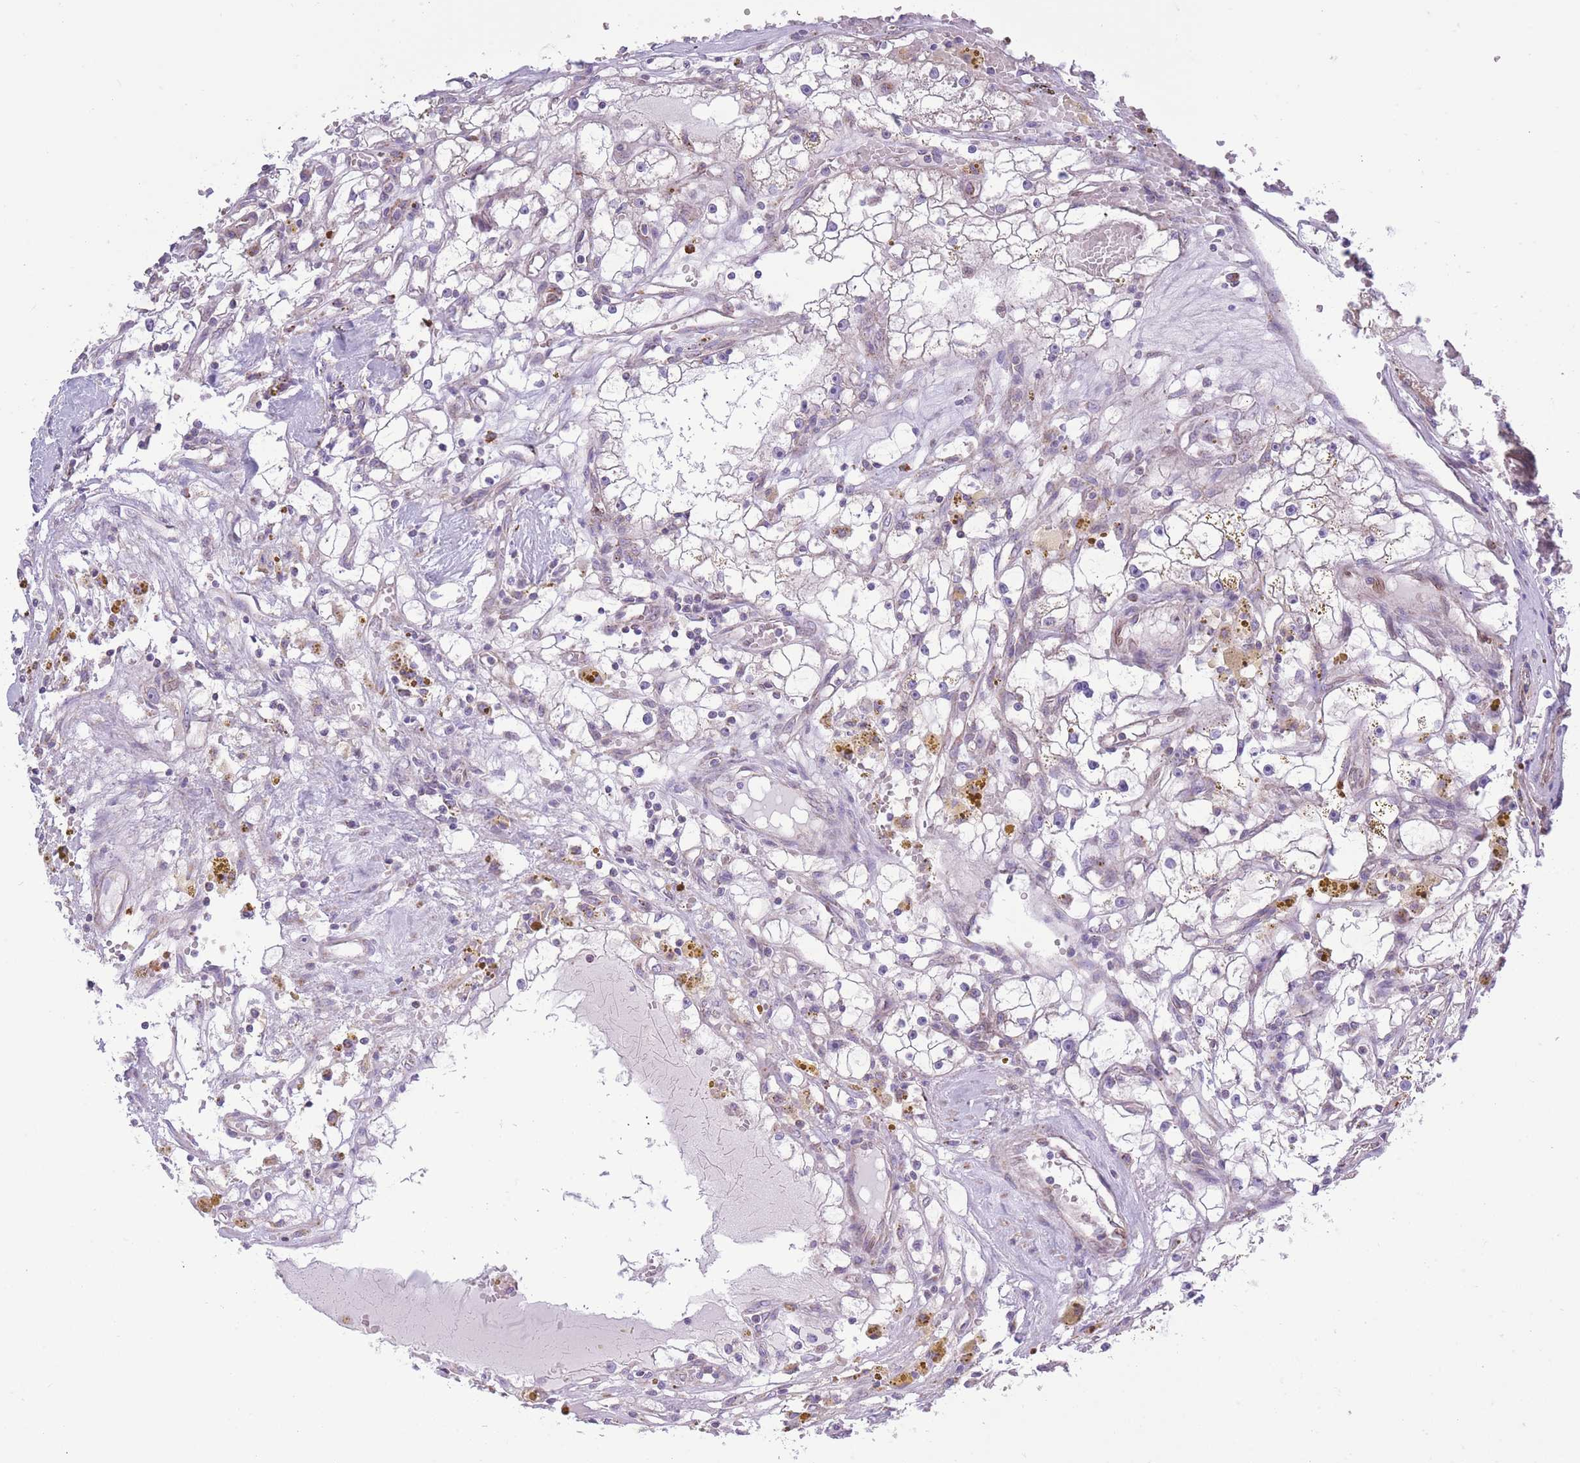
{"staining": {"intensity": "negative", "quantity": "none", "location": "none"}, "tissue": "renal cancer", "cell_type": "Tumor cells", "image_type": "cancer", "snomed": [{"axis": "morphology", "description": "Adenocarcinoma, NOS"}, {"axis": "topography", "description": "Kidney"}], "caption": "Renal adenocarcinoma was stained to show a protein in brown. There is no significant positivity in tumor cells.", "gene": "PDHA1", "patient": {"sex": "male", "age": 56}}